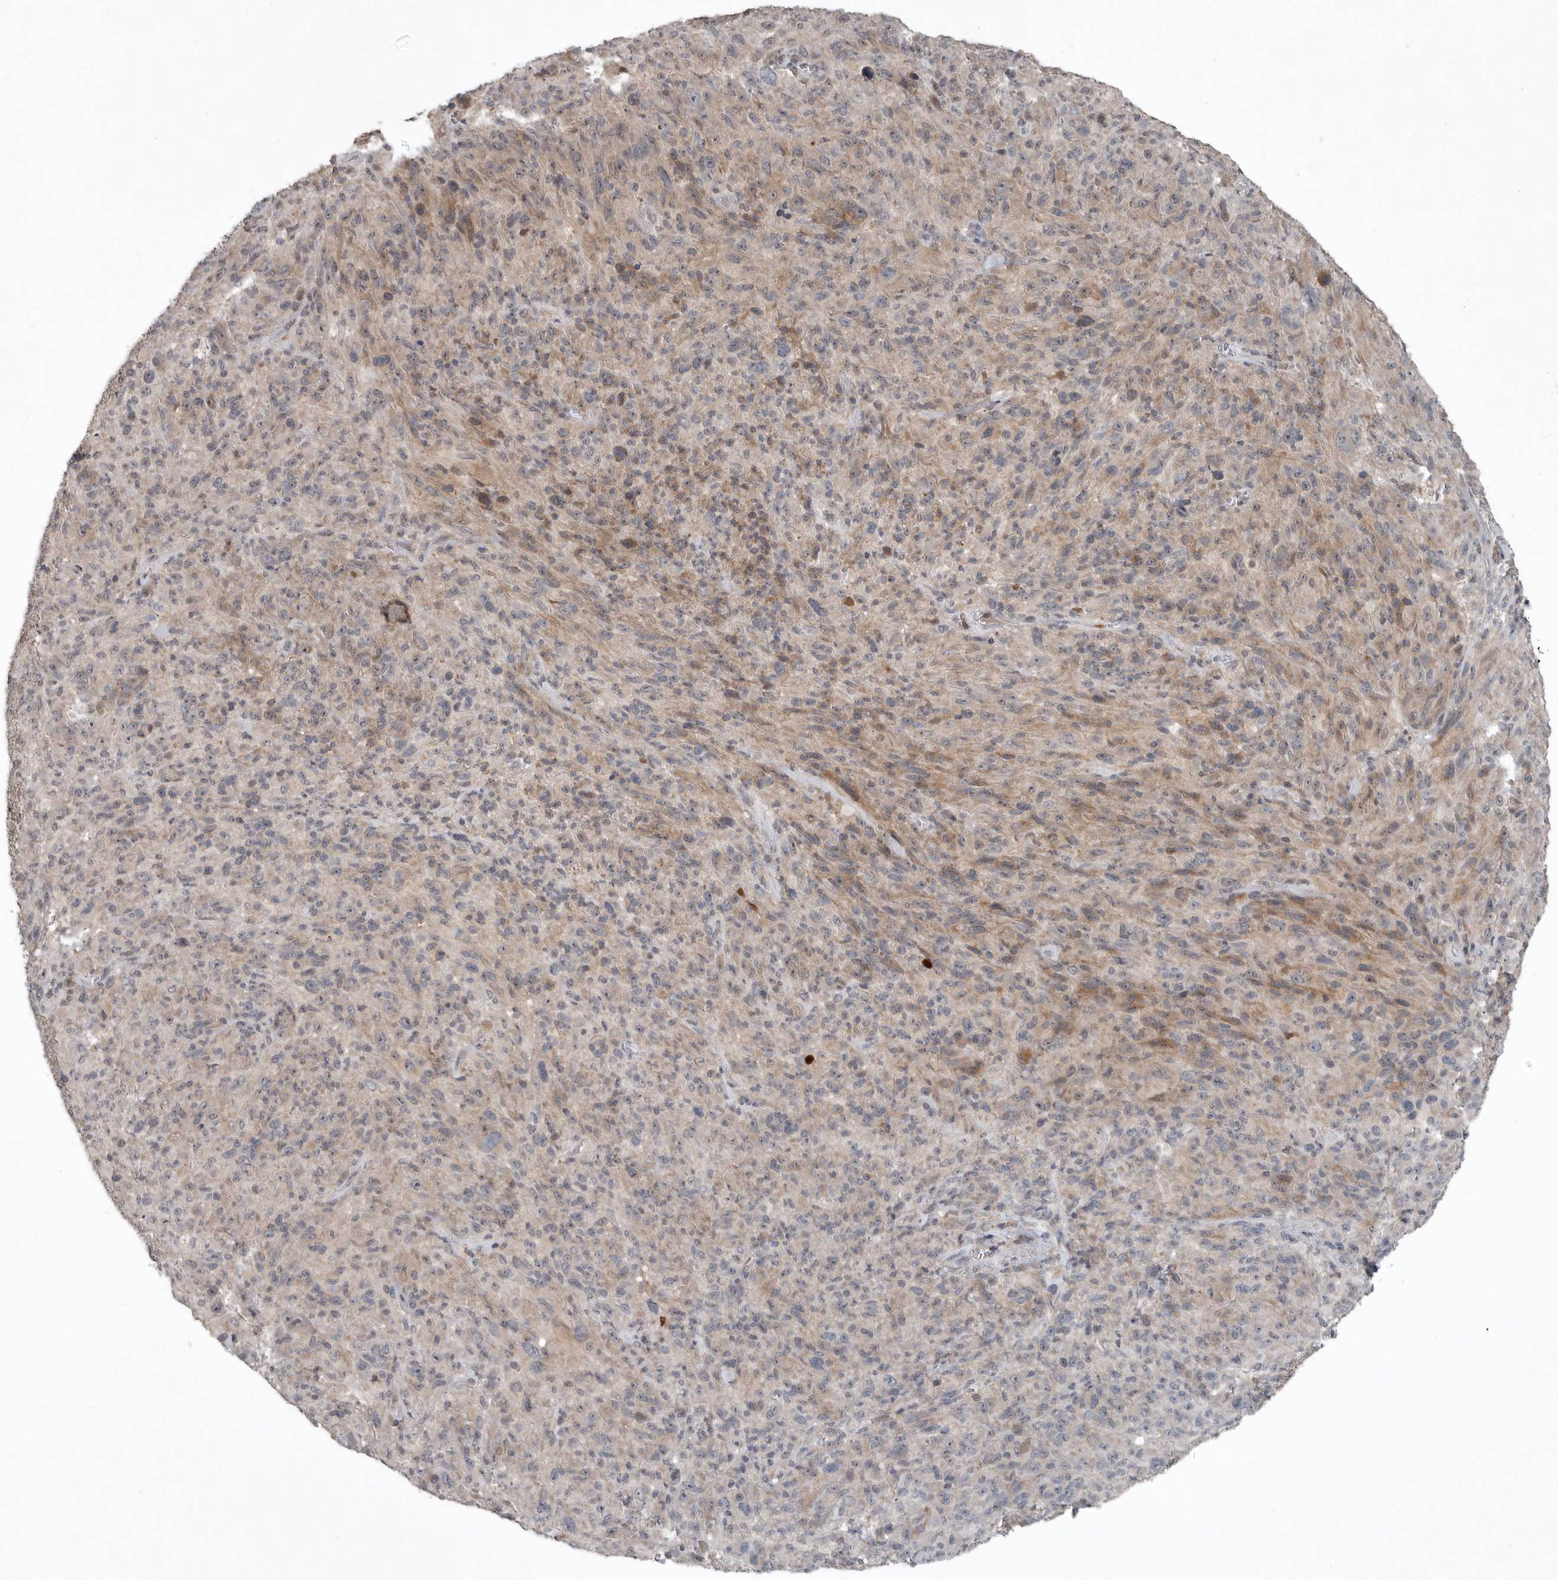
{"staining": {"intensity": "weak", "quantity": "25%-75%", "location": "cytoplasmic/membranous"}, "tissue": "melanoma", "cell_type": "Tumor cells", "image_type": "cancer", "snomed": [{"axis": "morphology", "description": "Malignant melanoma, NOS"}, {"axis": "topography", "description": "Skin of head"}], "caption": "Brown immunohistochemical staining in human malignant melanoma displays weak cytoplasmic/membranous expression in about 25%-75% of tumor cells.", "gene": "SCP2", "patient": {"sex": "male", "age": 96}}